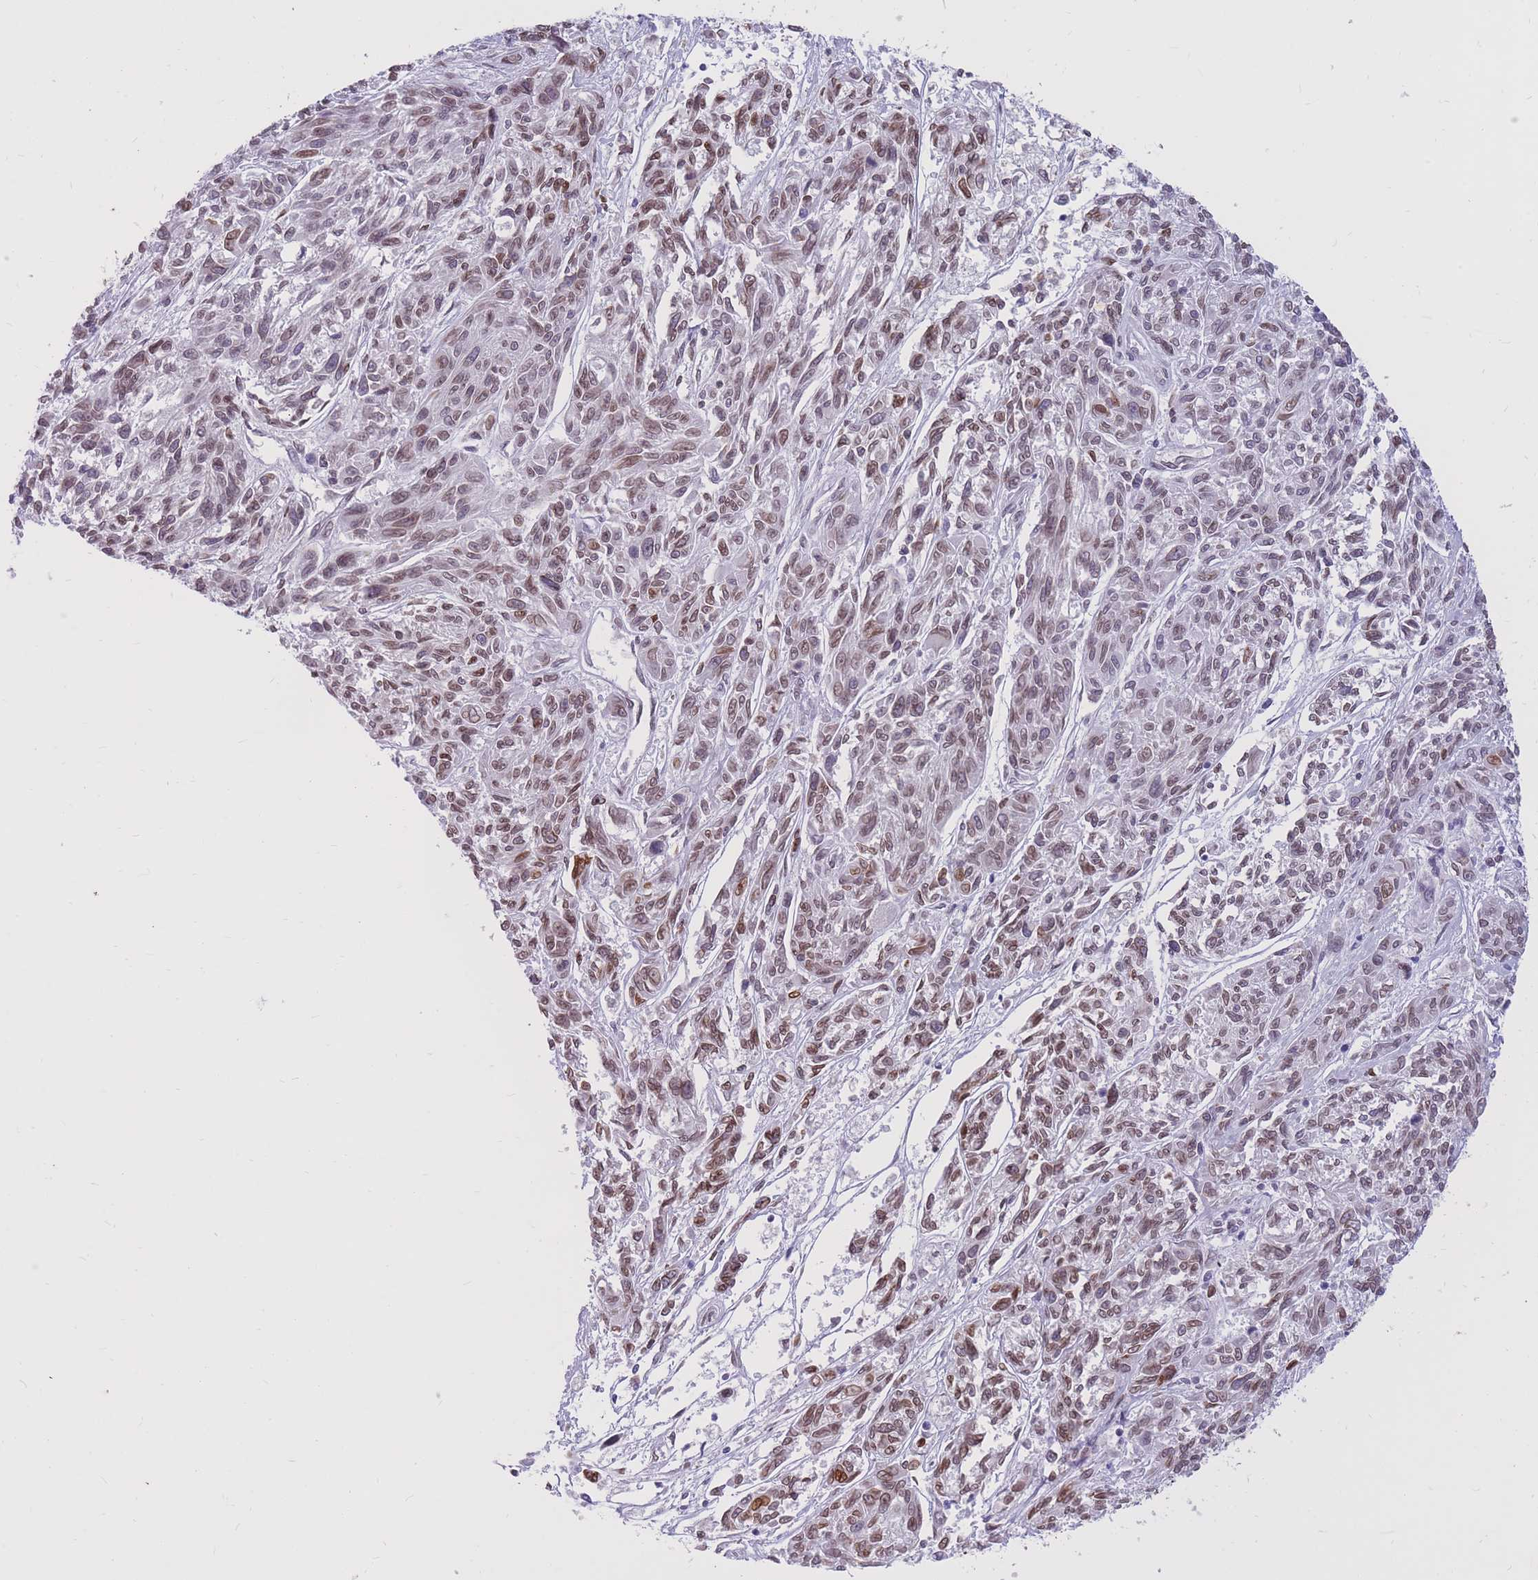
{"staining": {"intensity": "moderate", "quantity": ">75%", "location": "nuclear"}, "tissue": "melanoma", "cell_type": "Tumor cells", "image_type": "cancer", "snomed": [{"axis": "morphology", "description": "Malignant melanoma, NOS"}, {"axis": "topography", "description": "Skin"}], "caption": "Brown immunohistochemical staining in human malignant melanoma shows moderate nuclear staining in about >75% of tumor cells. Nuclei are stained in blue.", "gene": "HOOK2", "patient": {"sex": "male", "age": 53}}